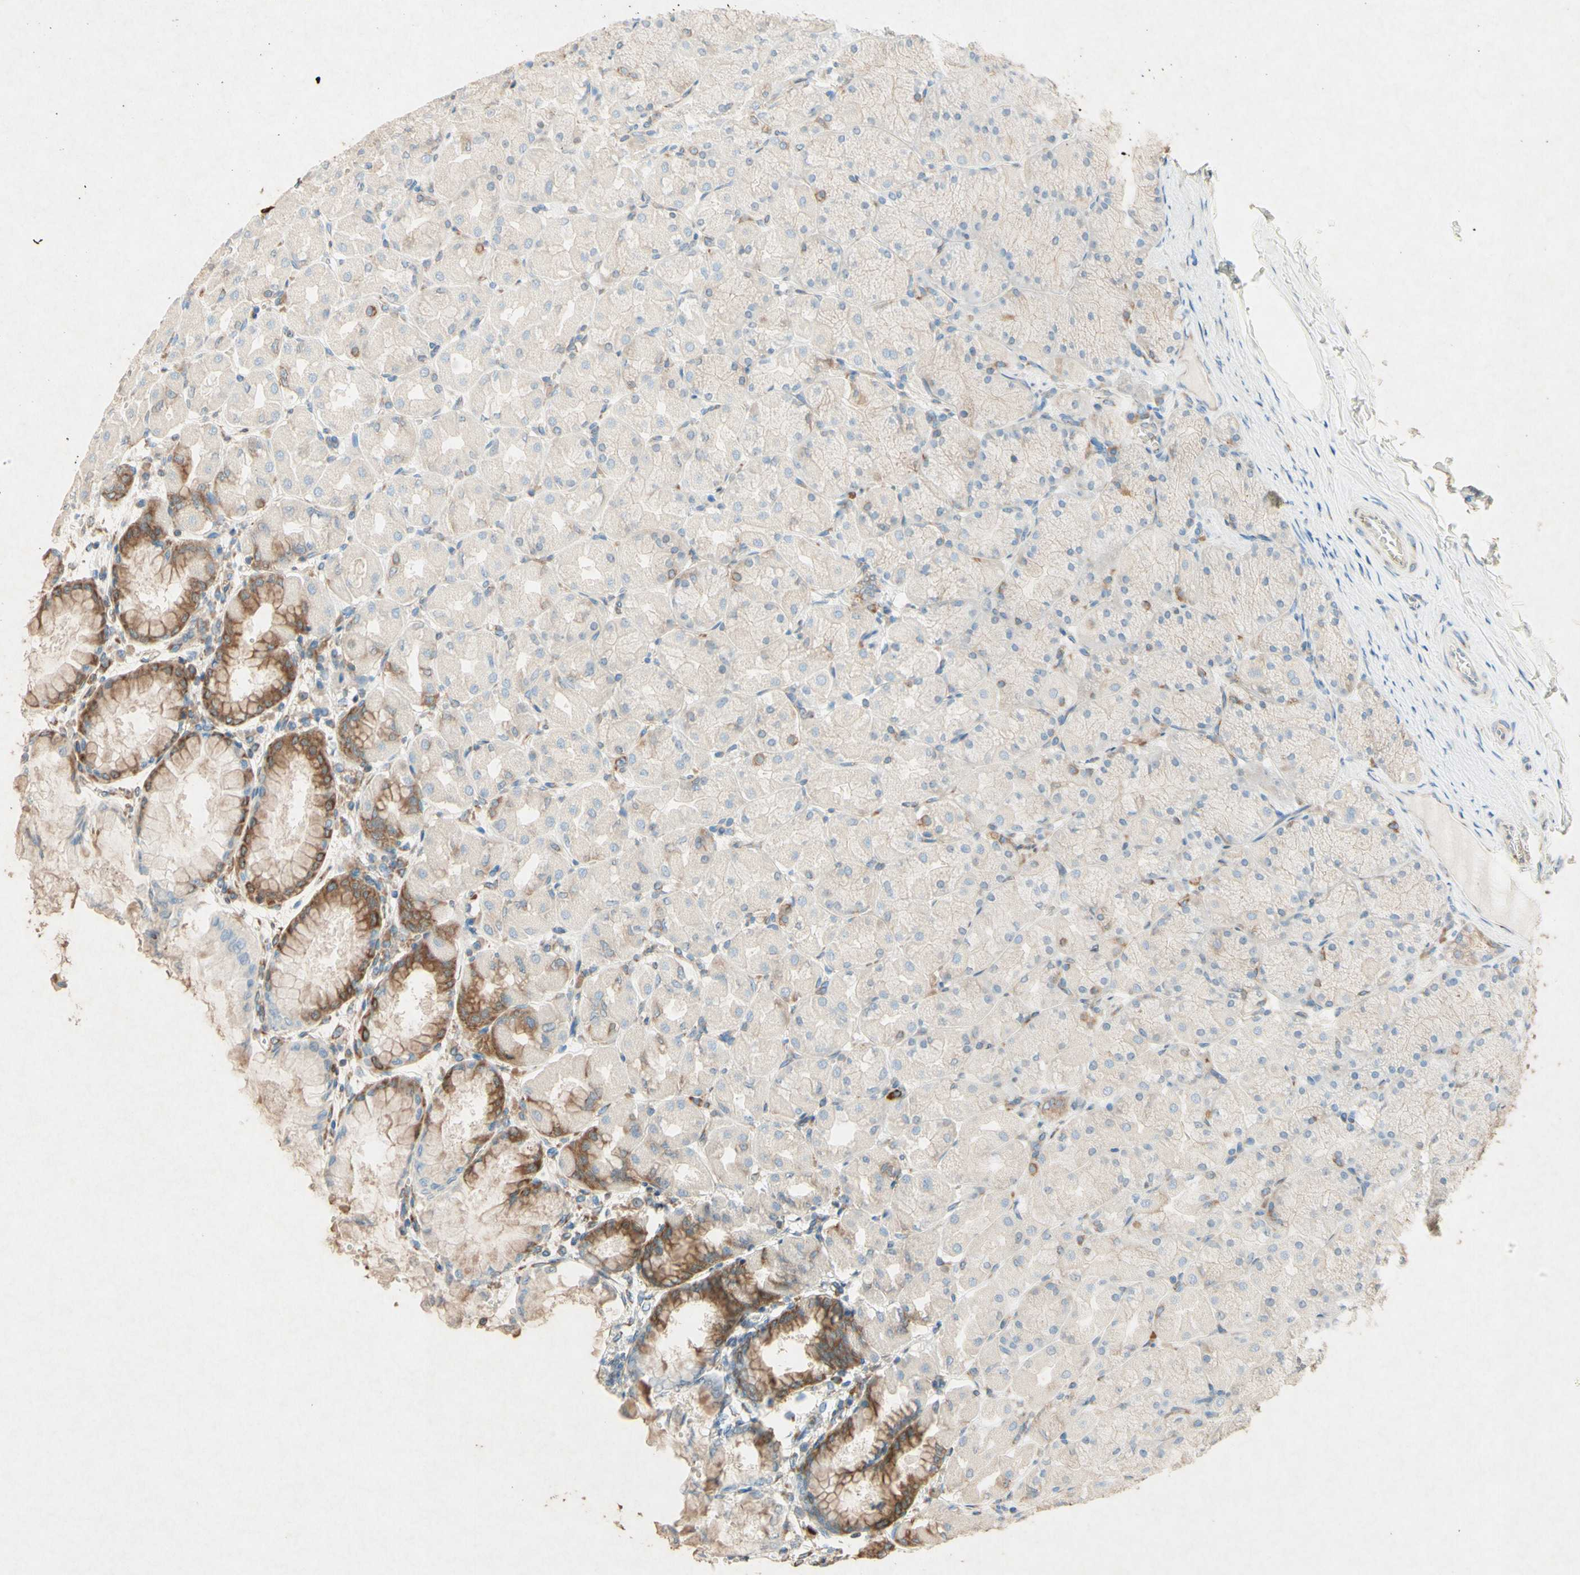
{"staining": {"intensity": "moderate", "quantity": "25%-75%", "location": "cytoplasmic/membranous"}, "tissue": "stomach", "cell_type": "Glandular cells", "image_type": "normal", "snomed": [{"axis": "morphology", "description": "Normal tissue, NOS"}, {"axis": "topography", "description": "Stomach, upper"}], "caption": "A high-resolution photomicrograph shows IHC staining of unremarkable stomach, which shows moderate cytoplasmic/membranous staining in about 25%-75% of glandular cells. (DAB IHC with brightfield microscopy, high magnification).", "gene": "PABPC1", "patient": {"sex": "female", "age": 56}}